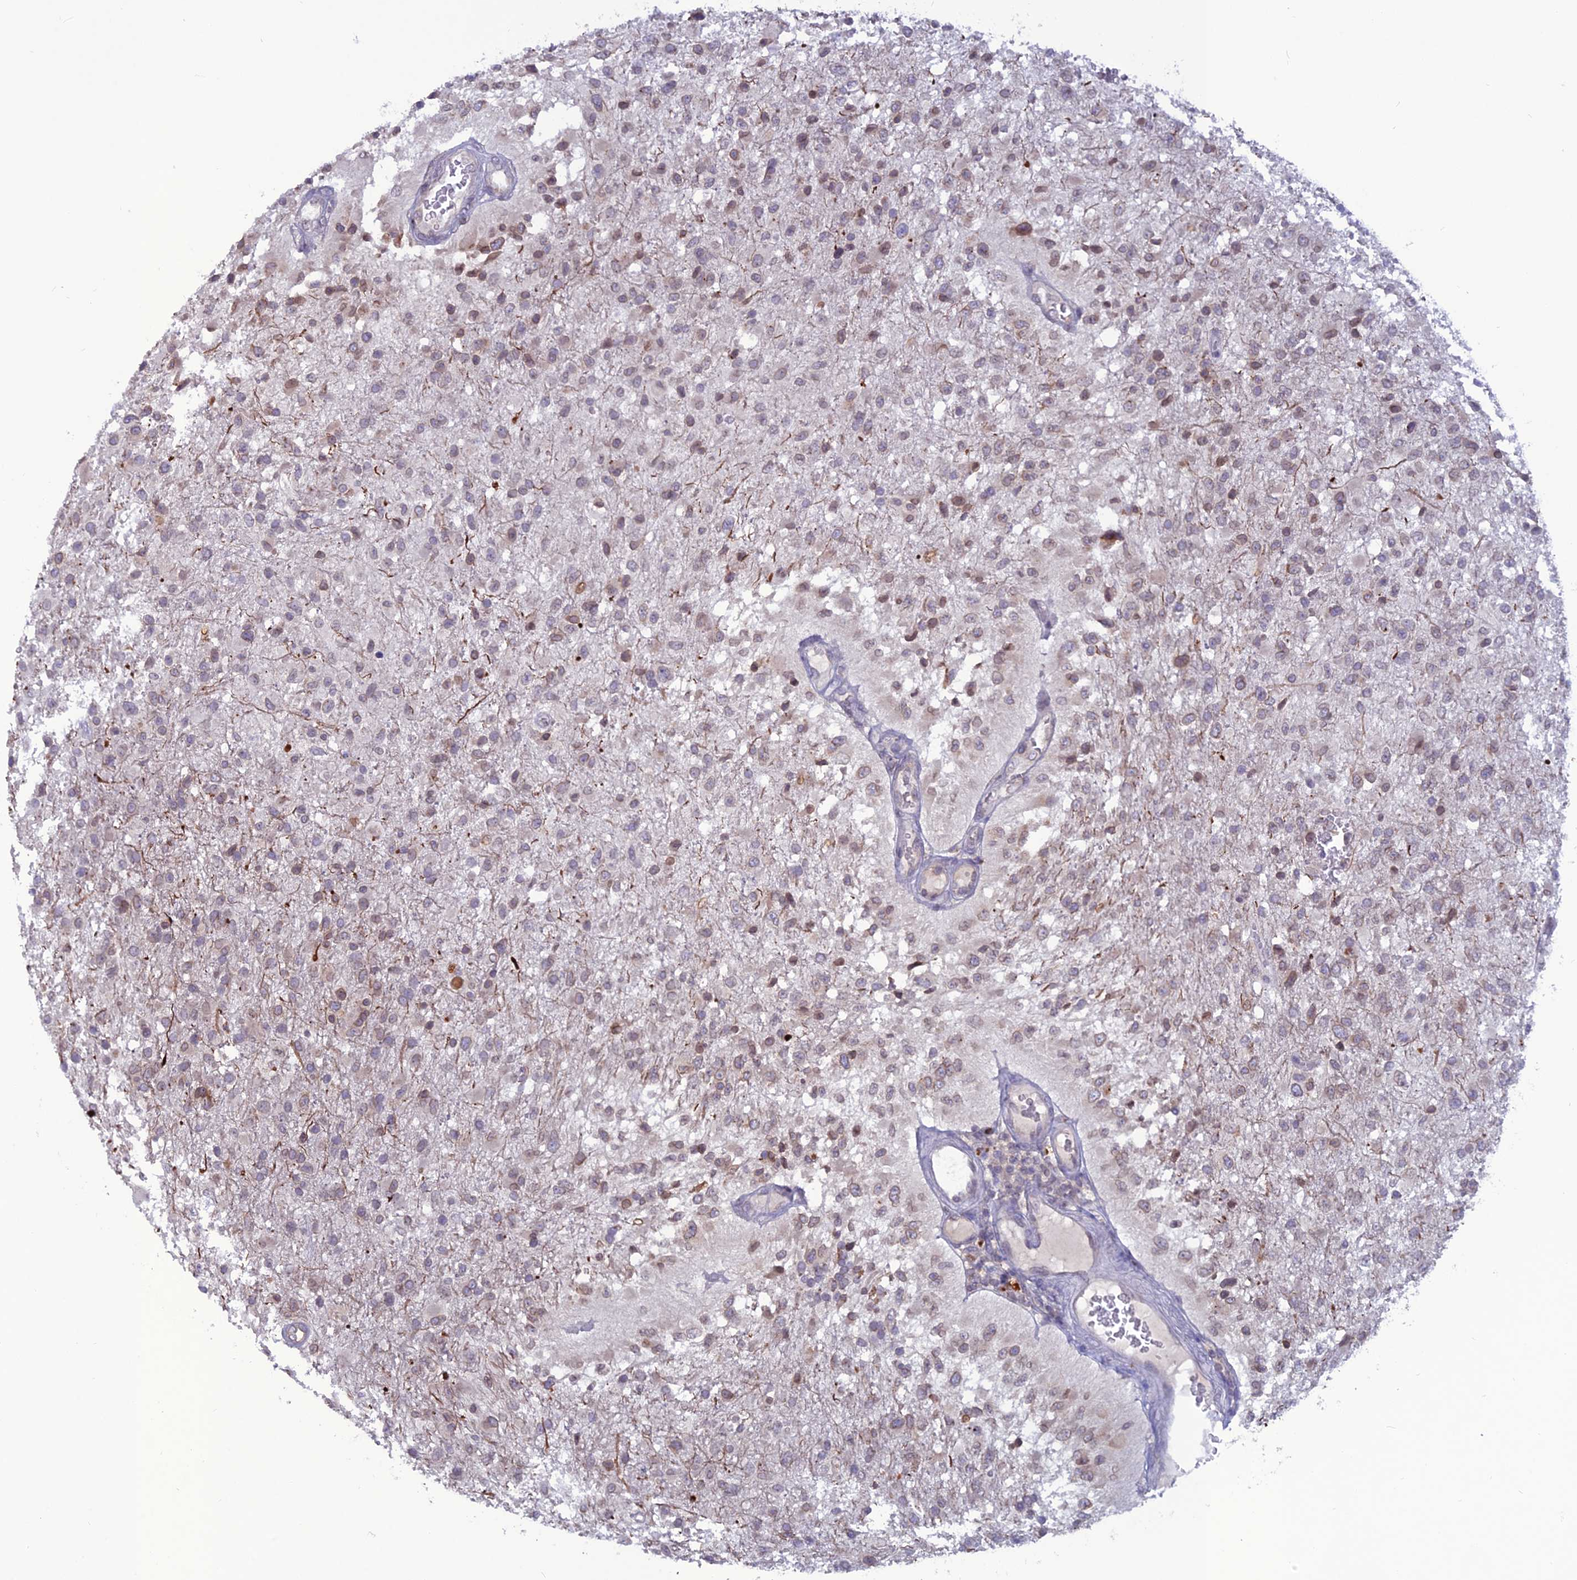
{"staining": {"intensity": "weak", "quantity": "25%-75%", "location": "nuclear"}, "tissue": "glioma", "cell_type": "Tumor cells", "image_type": "cancer", "snomed": [{"axis": "morphology", "description": "Glioma, malignant, High grade"}, {"axis": "topography", "description": "Brain"}], "caption": "Protein expression analysis of human glioma reveals weak nuclear expression in approximately 25%-75% of tumor cells. (Brightfield microscopy of DAB IHC at high magnification).", "gene": "WDR46", "patient": {"sex": "female", "age": 74}}